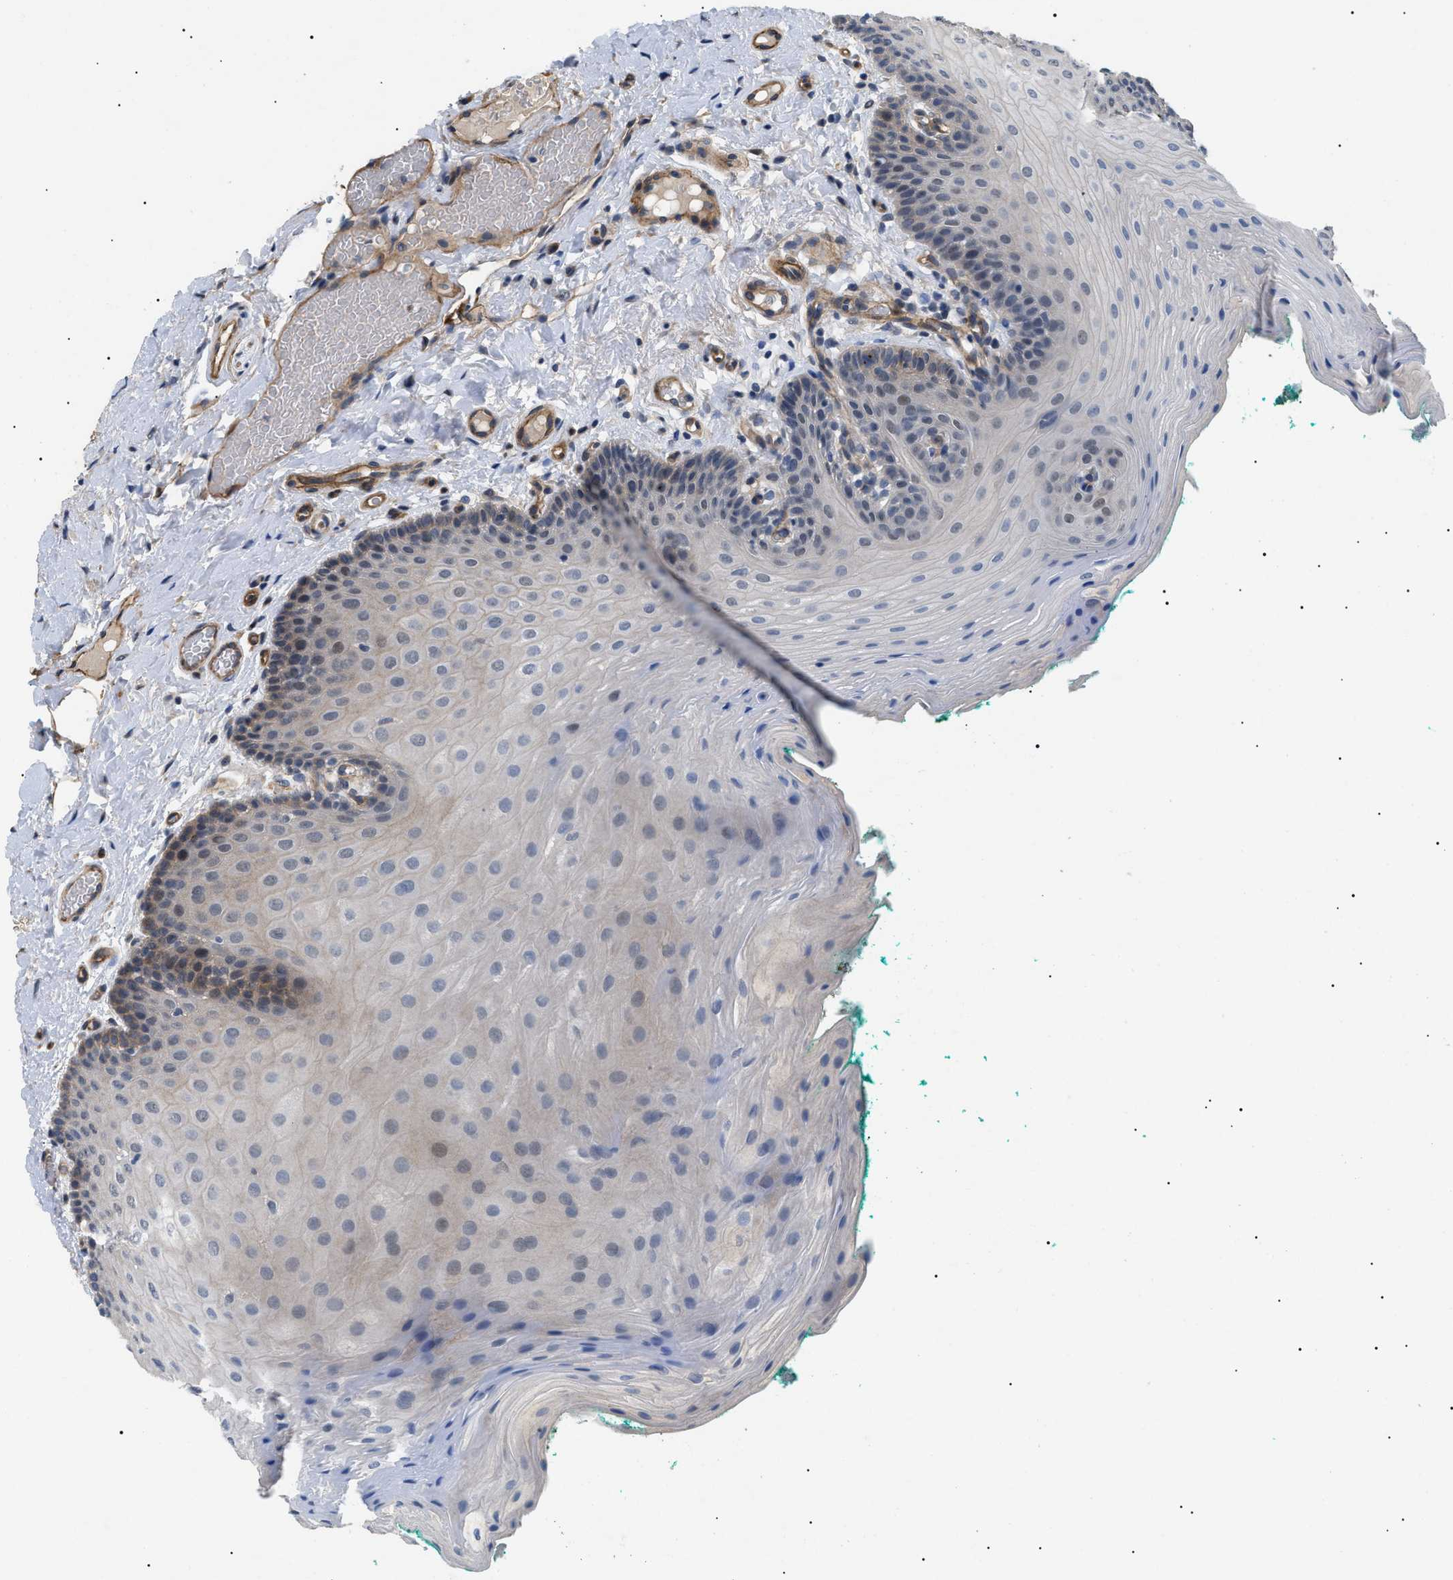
{"staining": {"intensity": "weak", "quantity": "<25%", "location": "cytoplasmic/membranous,nuclear"}, "tissue": "oral mucosa", "cell_type": "Squamous epithelial cells", "image_type": "normal", "snomed": [{"axis": "morphology", "description": "Normal tissue, NOS"}, {"axis": "topography", "description": "Oral tissue"}], "caption": "This image is of unremarkable oral mucosa stained with immunohistochemistry to label a protein in brown with the nuclei are counter-stained blue. There is no expression in squamous epithelial cells. (DAB (3,3'-diaminobenzidine) IHC visualized using brightfield microscopy, high magnification).", "gene": "CRCP", "patient": {"sex": "male", "age": 58}}